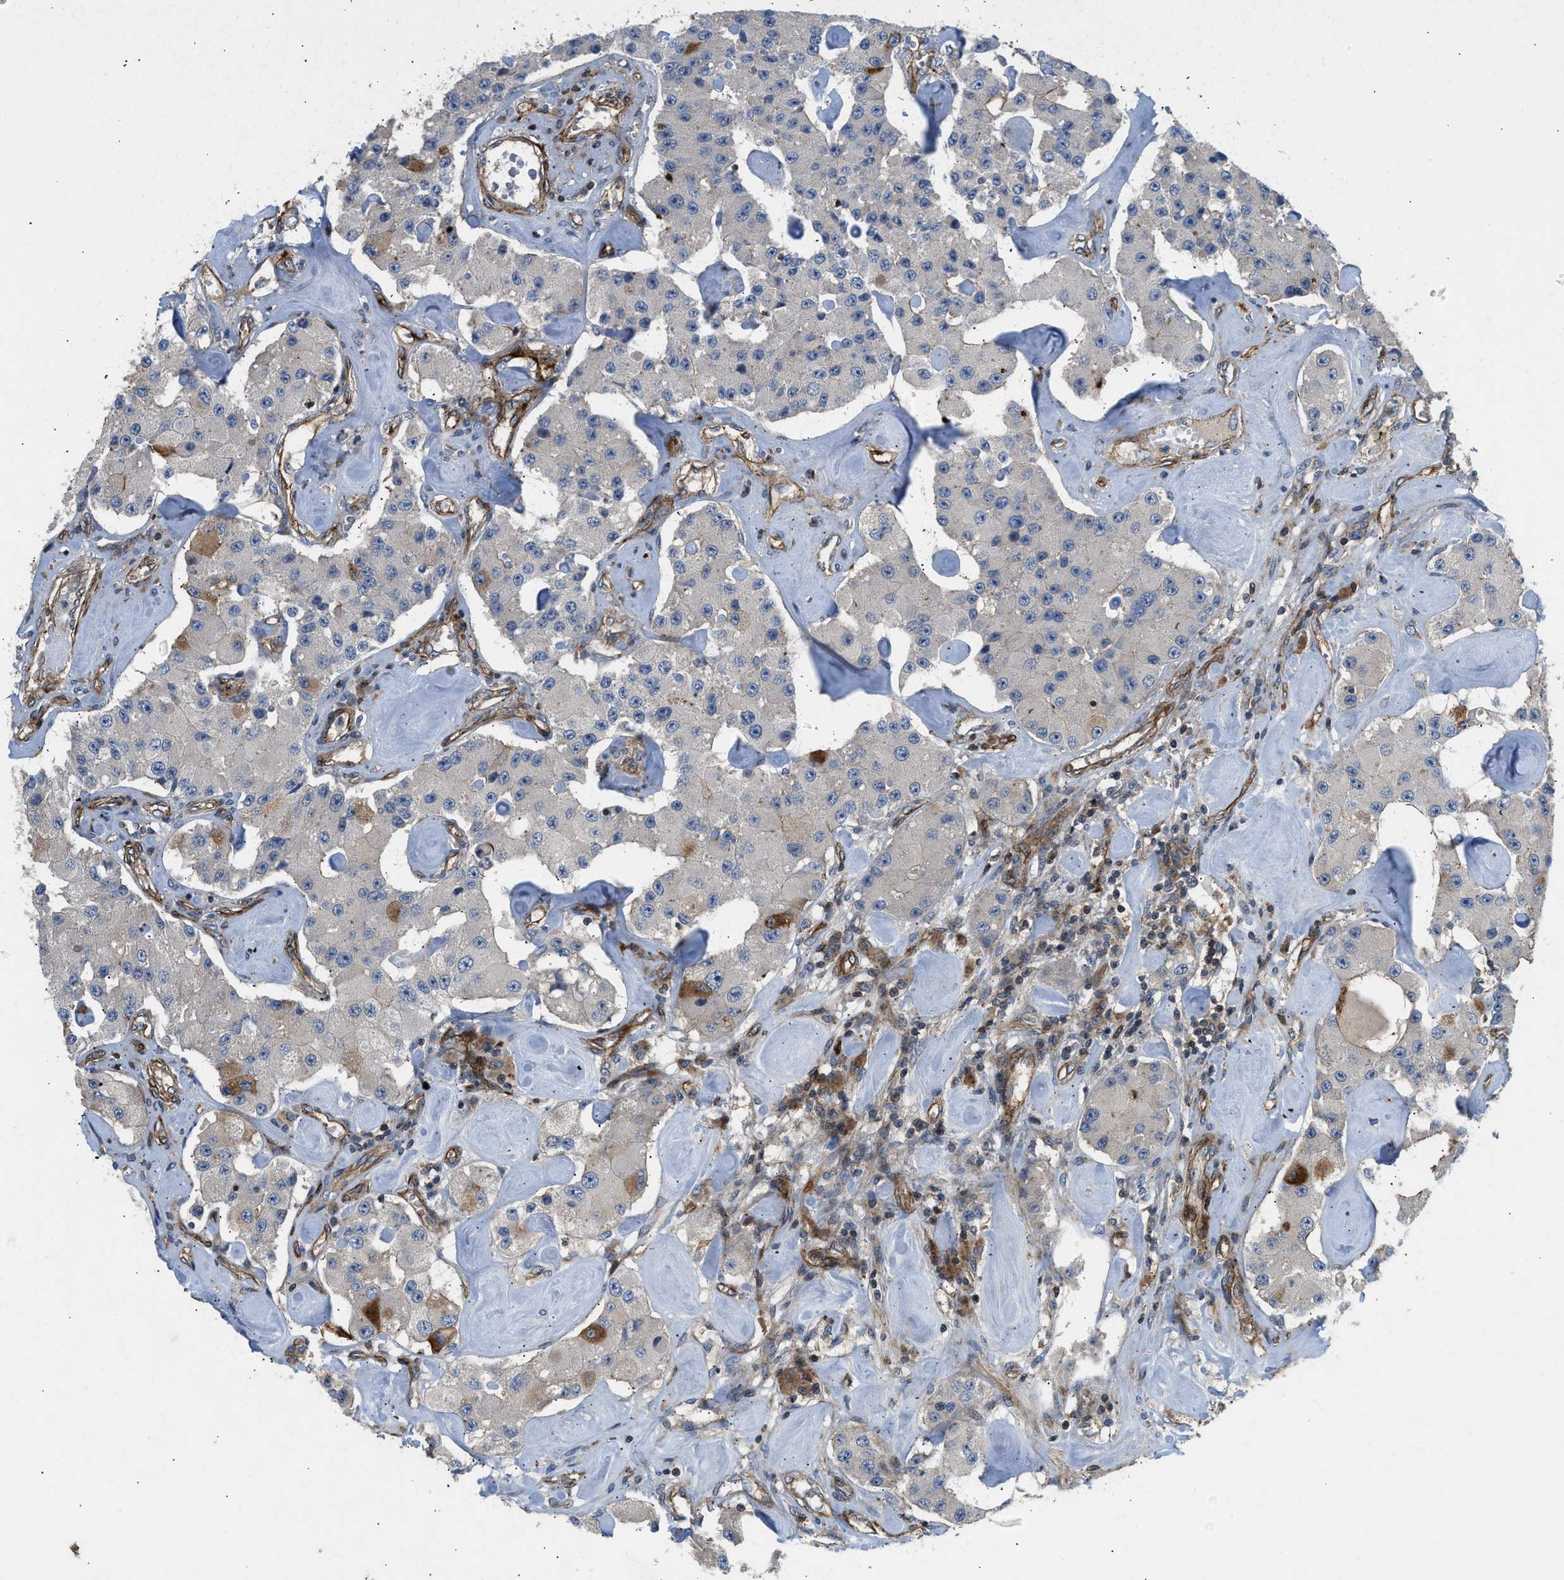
{"staining": {"intensity": "moderate", "quantity": "<25%", "location": "cytoplasmic/membranous"}, "tissue": "carcinoid", "cell_type": "Tumor cells", "image_type": "cancer", "snomed": [{"axis": "morphology", "description": "Carcinoid, malignant, NOS"}, {"axis": "topography", "description": "Pancreas"}], "caption": "Immunohistochemistry (IHC) of carcinoid exhibits low levels of moderate cytoplasmic/membranous staining in approximately <25% of tumor cells.", "gene": "NYNRIN", "patient": {"sex": "male", "age": 41}}